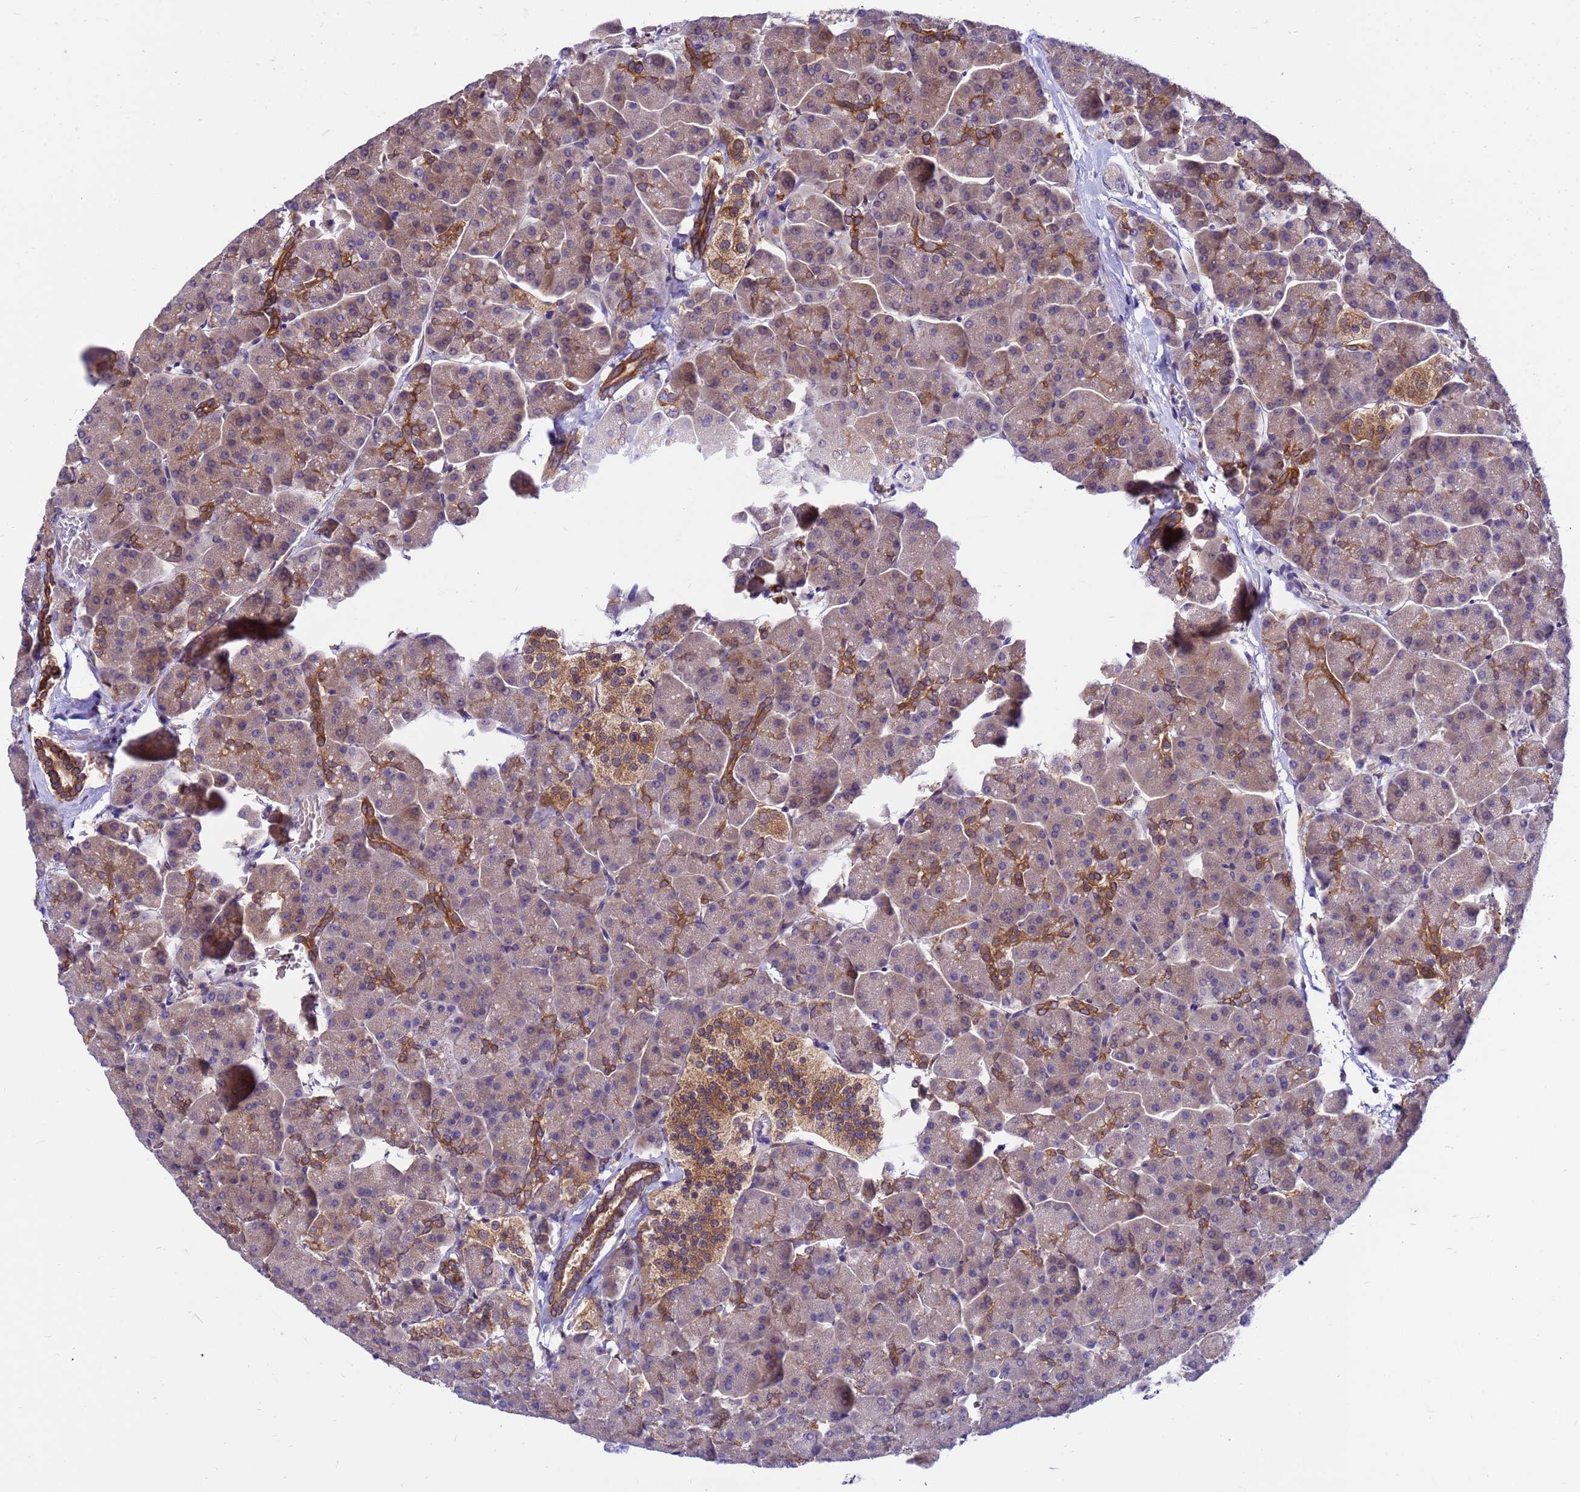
{"staining": {"intensity": "moderate", "quantity": "25%-75%", "location": "cytoplasmic/membranous"}, "tissue": "pancreas", "cell_type": "Exocrine glandular cells", "image_type": "normal", "snomed": [{"axis": "morphology", "description": "Normal tissue, NOS"}, {"axis": "topography", "description": "Pancreas"}, {"axis": "topography", "description": "Peripheral nerve tissue"}], "caption": "Human pancreas stained for a protein (brown) displays moderate cytoplasmic/membranous positive staining in about 25%-75% of exocrine glandular cells.", "gene": "GET3", "patient": {"sex": "male", "age": 54}}